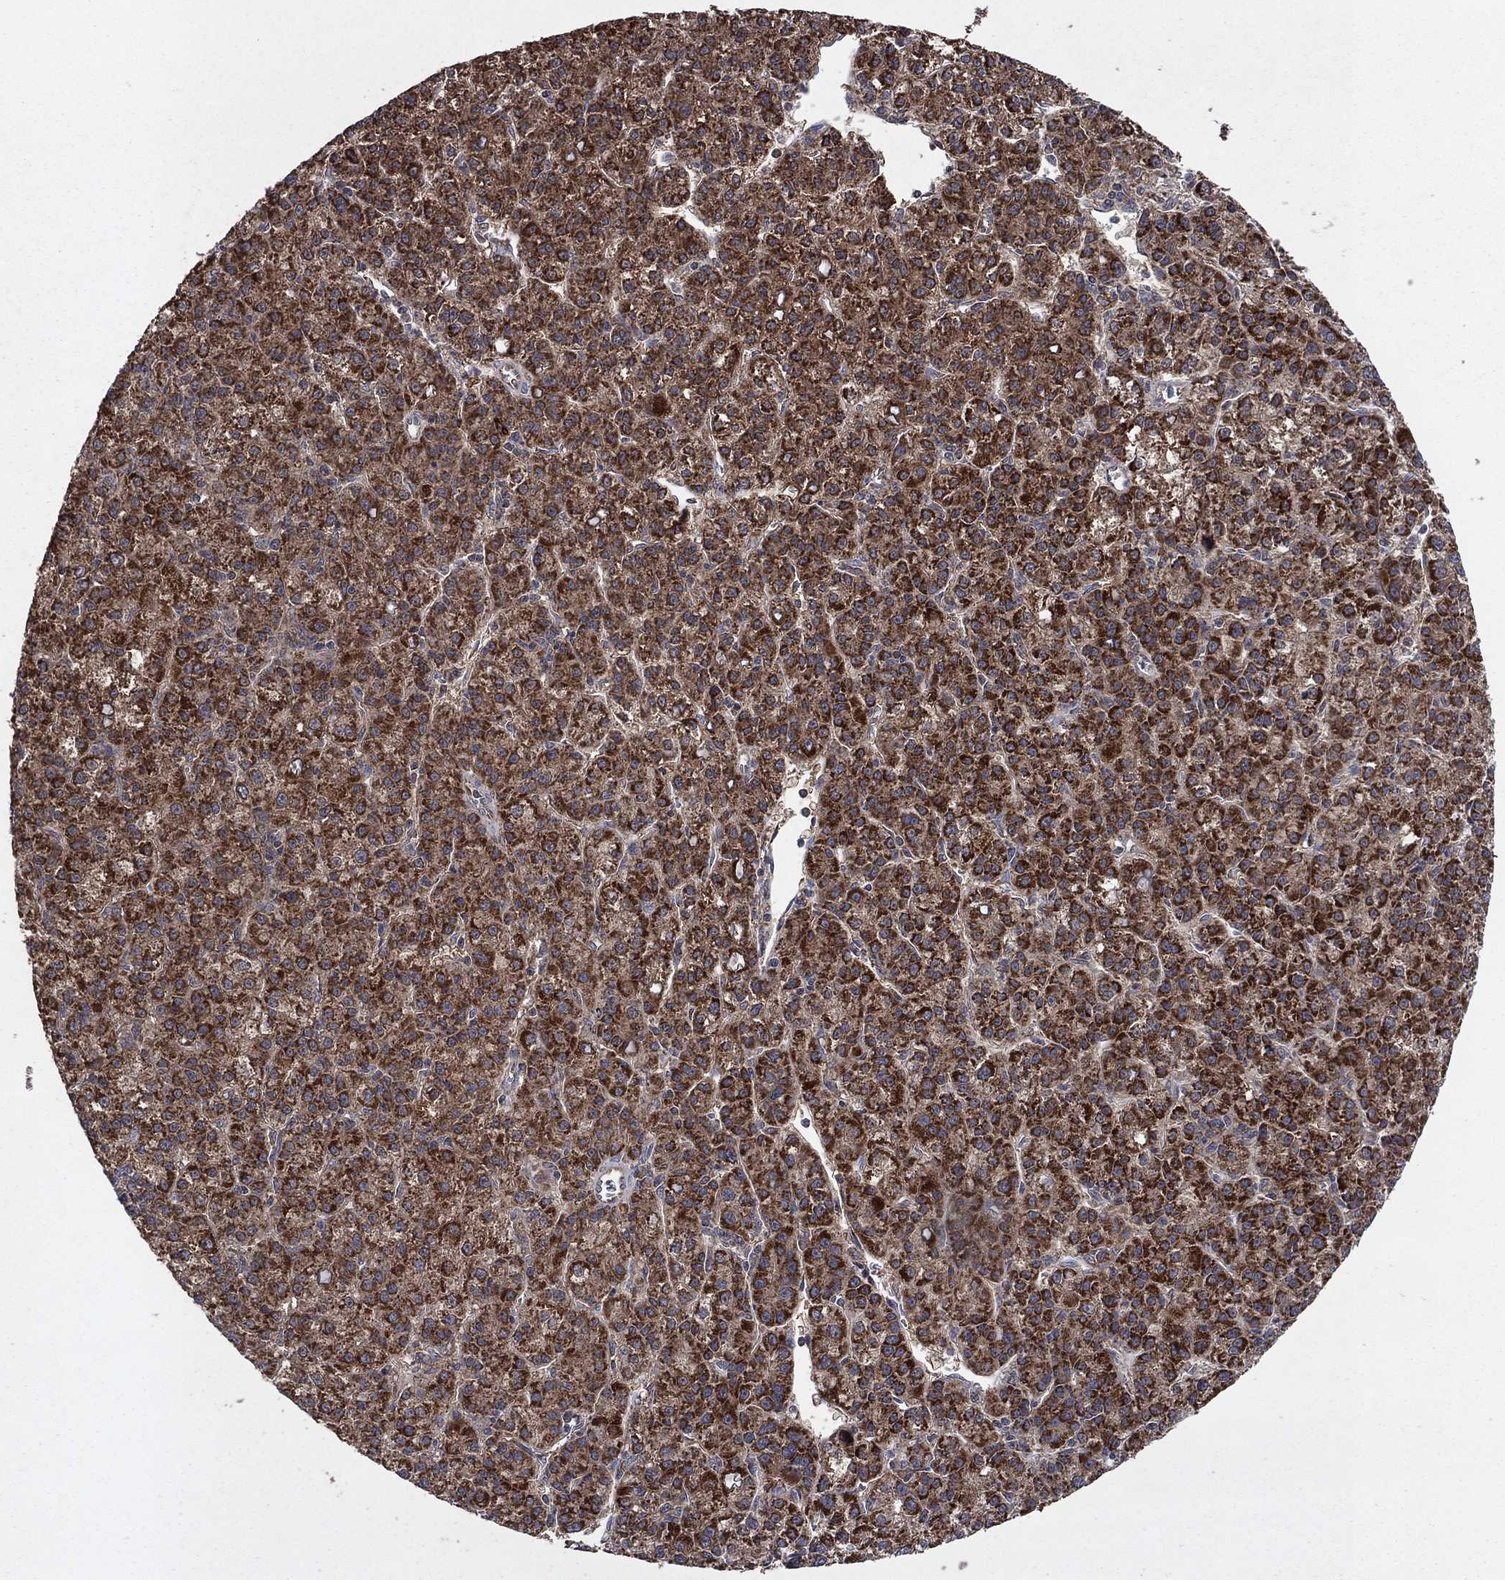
{"staining": {"intensity": "strong", "quantity": ">75%", "location": "cytoplasmic/membranous"}, "tissue": "liver cancer", "cell_type": "Tumor cells", "image_type": "cancer", "snomed": [{"axis": "morphology", "description": "Carcinoma, Hepatocellular, NOS"}, {"axis": "topography", "description": "Liver"}], "caption": "Tumor cells demonstrate strong cytoplasmic/membranous positivity in approximately >75% of cells in liver hepatocellular carcinoma. The staining was performed using DAB (3,3'-diaminobenzidine), with brown indicating positive protein expression. Nuclei are stained blue with hematoxylin.", "gene": "DPH1", "patient": {"sex": "female", "age": 60}}